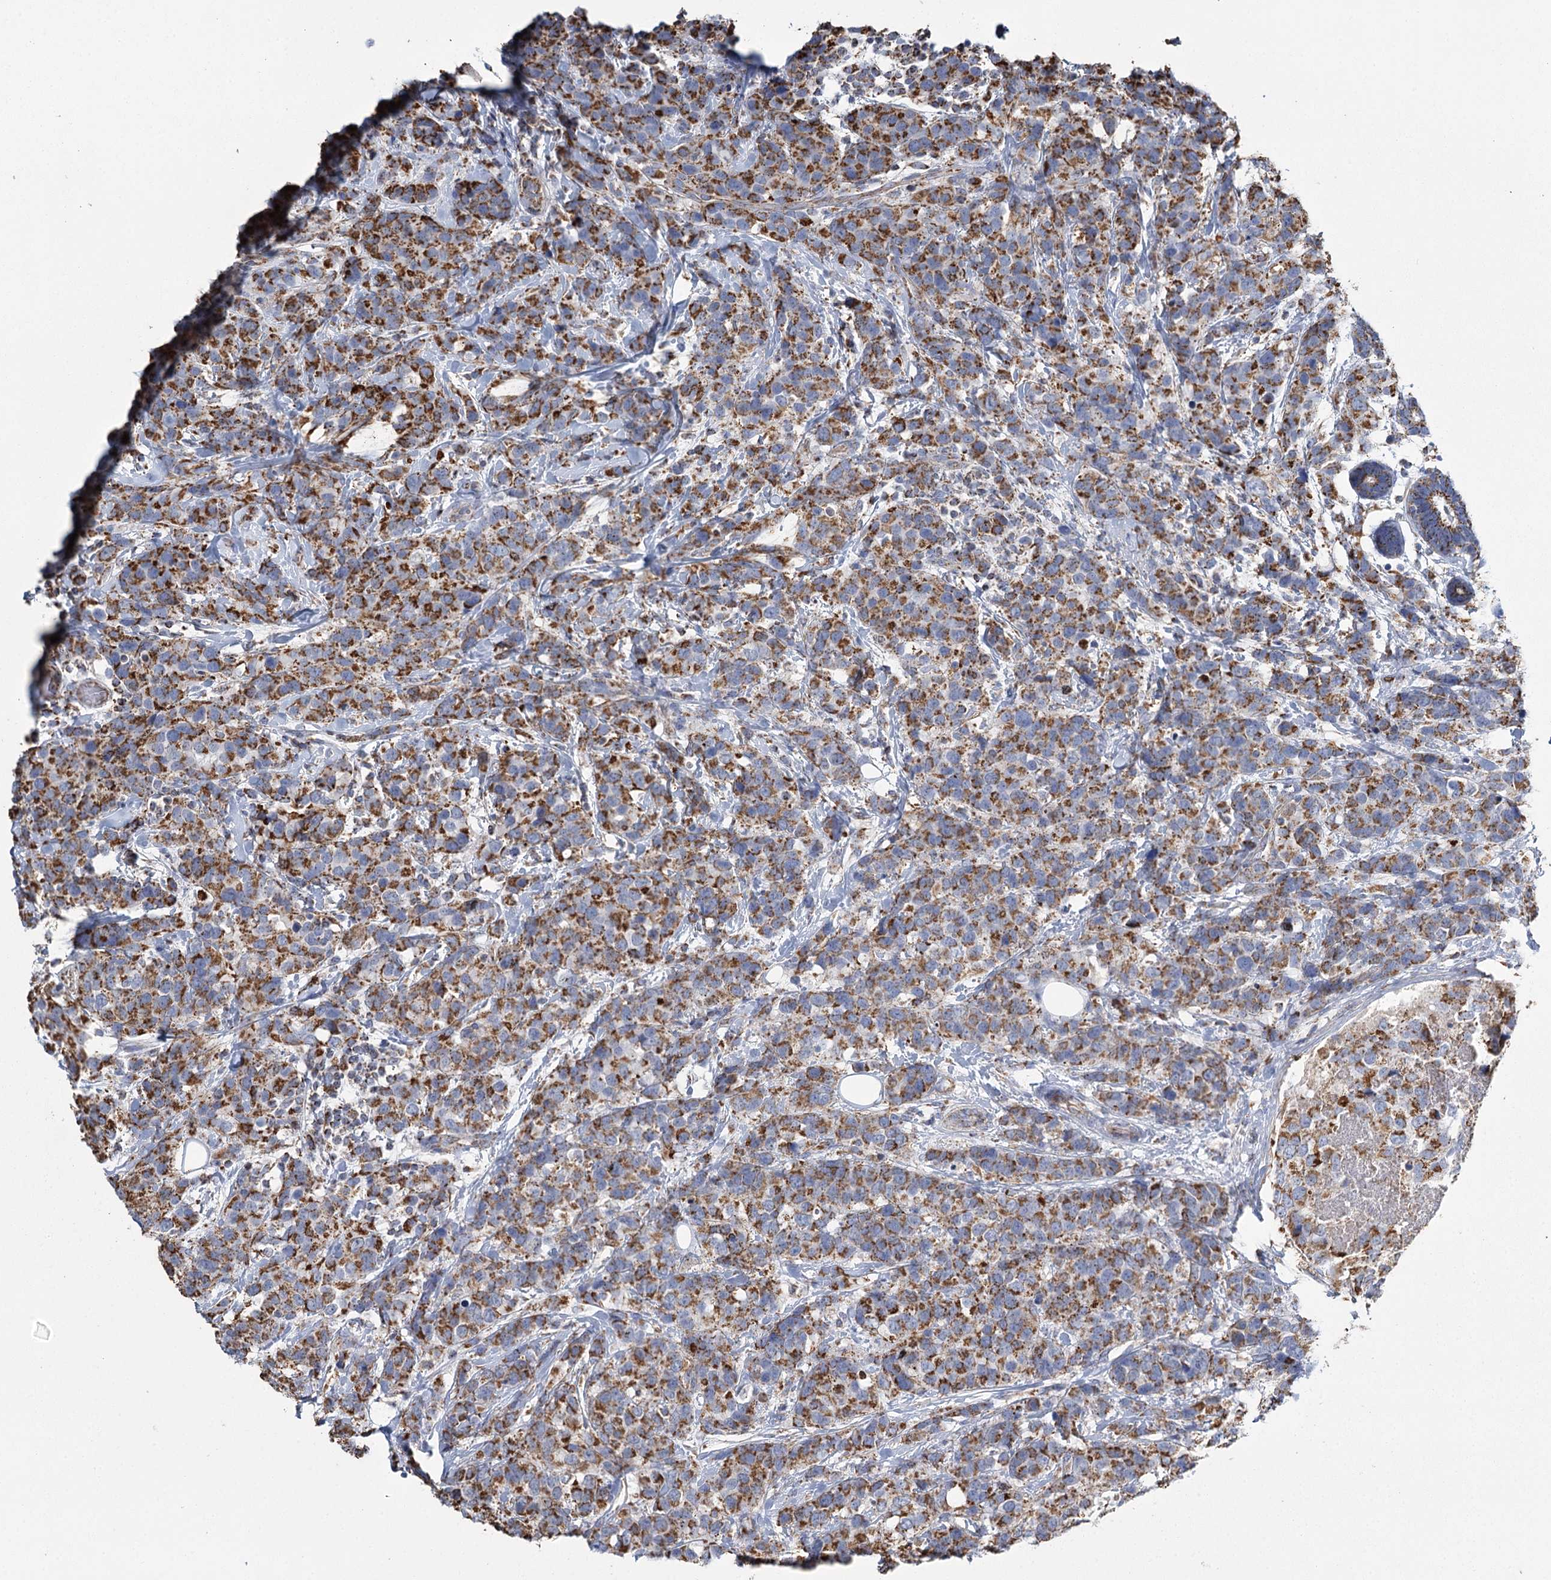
{"staining": {"intensity": "moderate", "quantity": ">75%", "location": "cytoplasmic/membranous"}, "tissue": "breast cancer", "cell_type": "Tumor cells", "image_type": "cancer", "snomed": [{"axis": "morphology", "description": "Lobular carcinoma"}, {"axis": "topography", "description": "Breast"}], "caption": "Immunohistochemistry (IHC) of lobular carcinoma (breast) shows medium levels of moderate cytoplasmic/membranous expression in about >75% of tumor cells.", "gene": "MRPL44", "patient": {"sex": "female", "age": 59}}